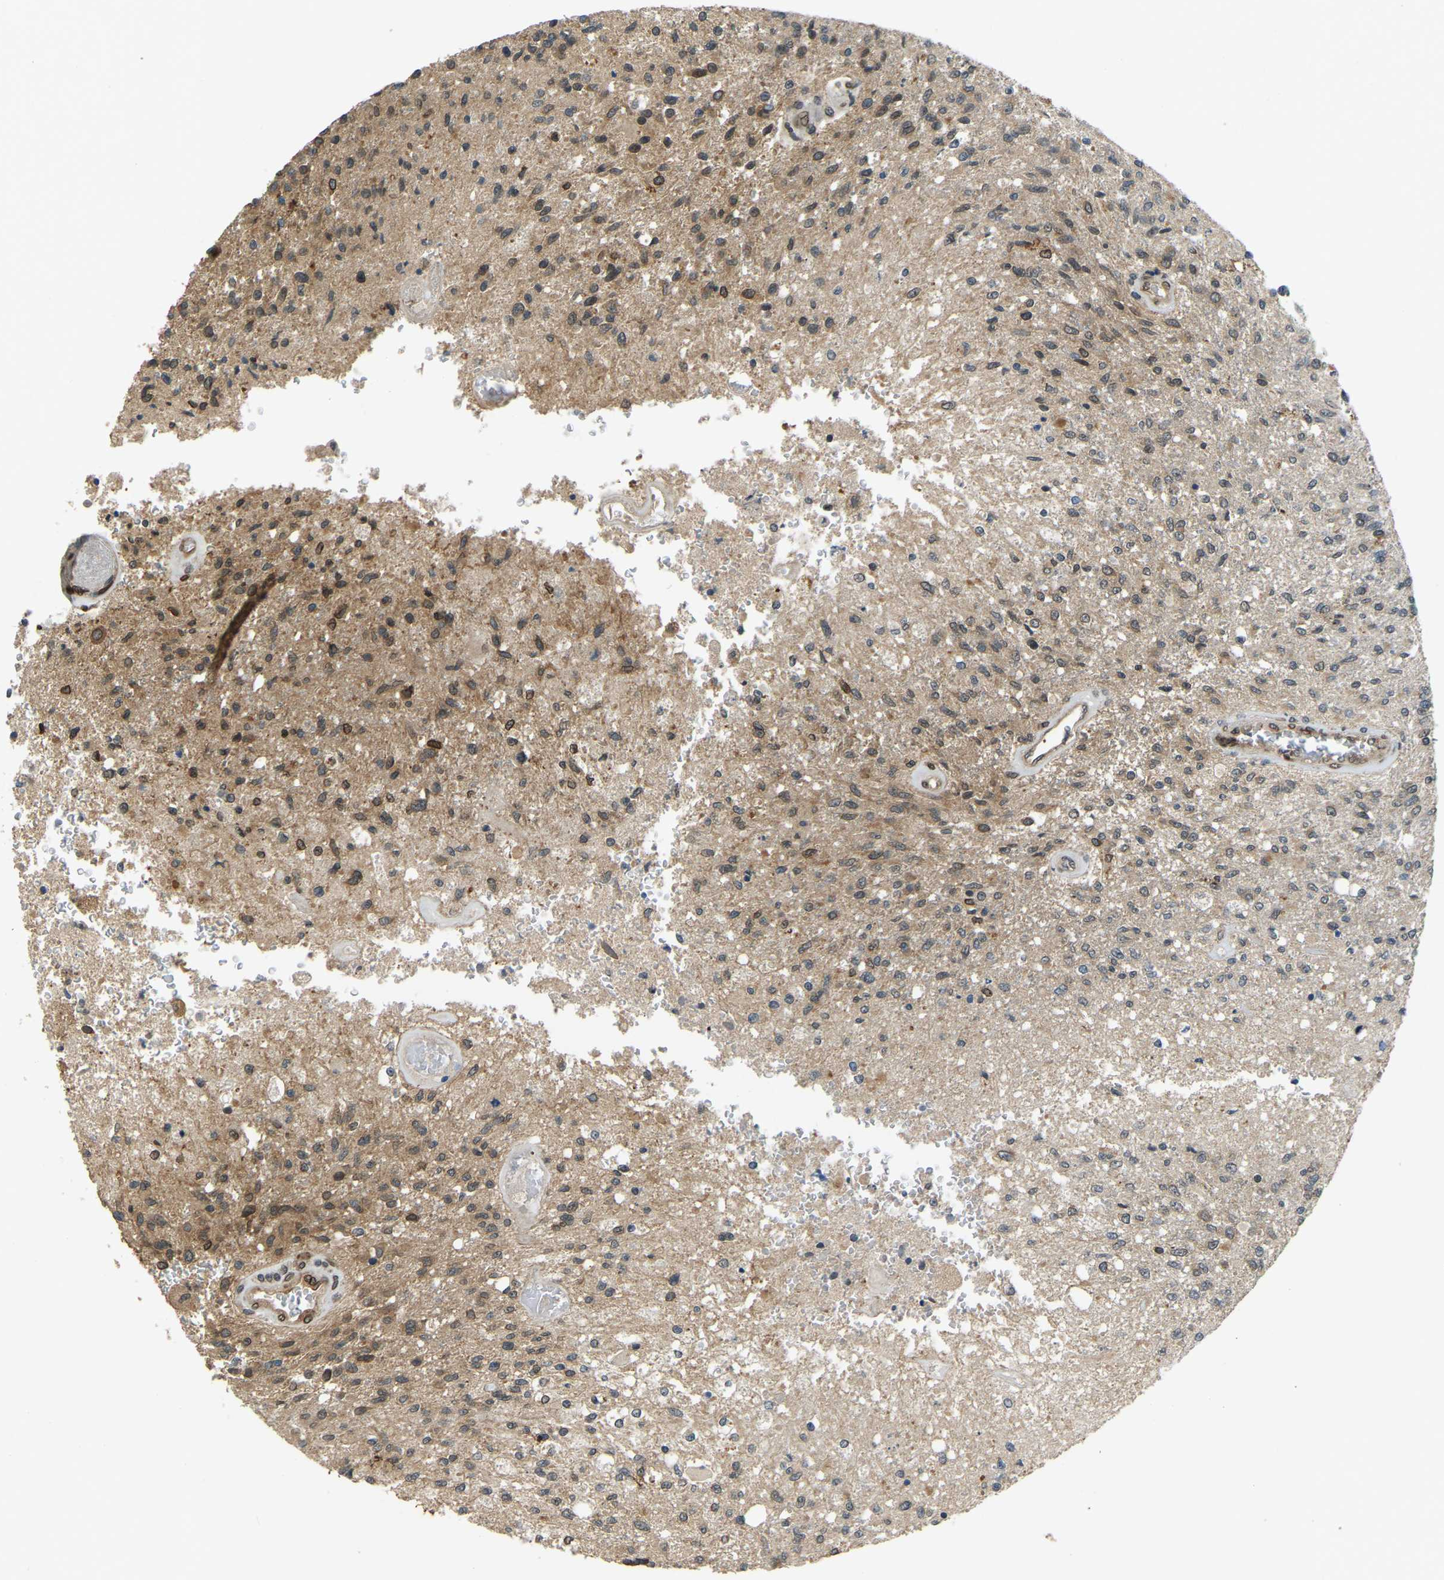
{"staining": {"intensity": "moderate", "quantity": "25%-75%", "location": "cytoplasmic/membranous,nuclear"}, "tissue": "glioma", "cell_type": "Tumor cells", "image_type": "cancer", "snomed": [{"axis": "morphology", "description": "Normal tissue, NOS"}, {"axis": "morphology", "description": "Glioma, malignant, High grade"}, {"axis": "topography", "description": "Cerebral cortex"}], "caption": "Human malignant high-grade glioma stained with a protein marker reveals moderate staining in tumor cells.", "gene": "SYNE1", "patient": {"sex": "male", "age": 77}}